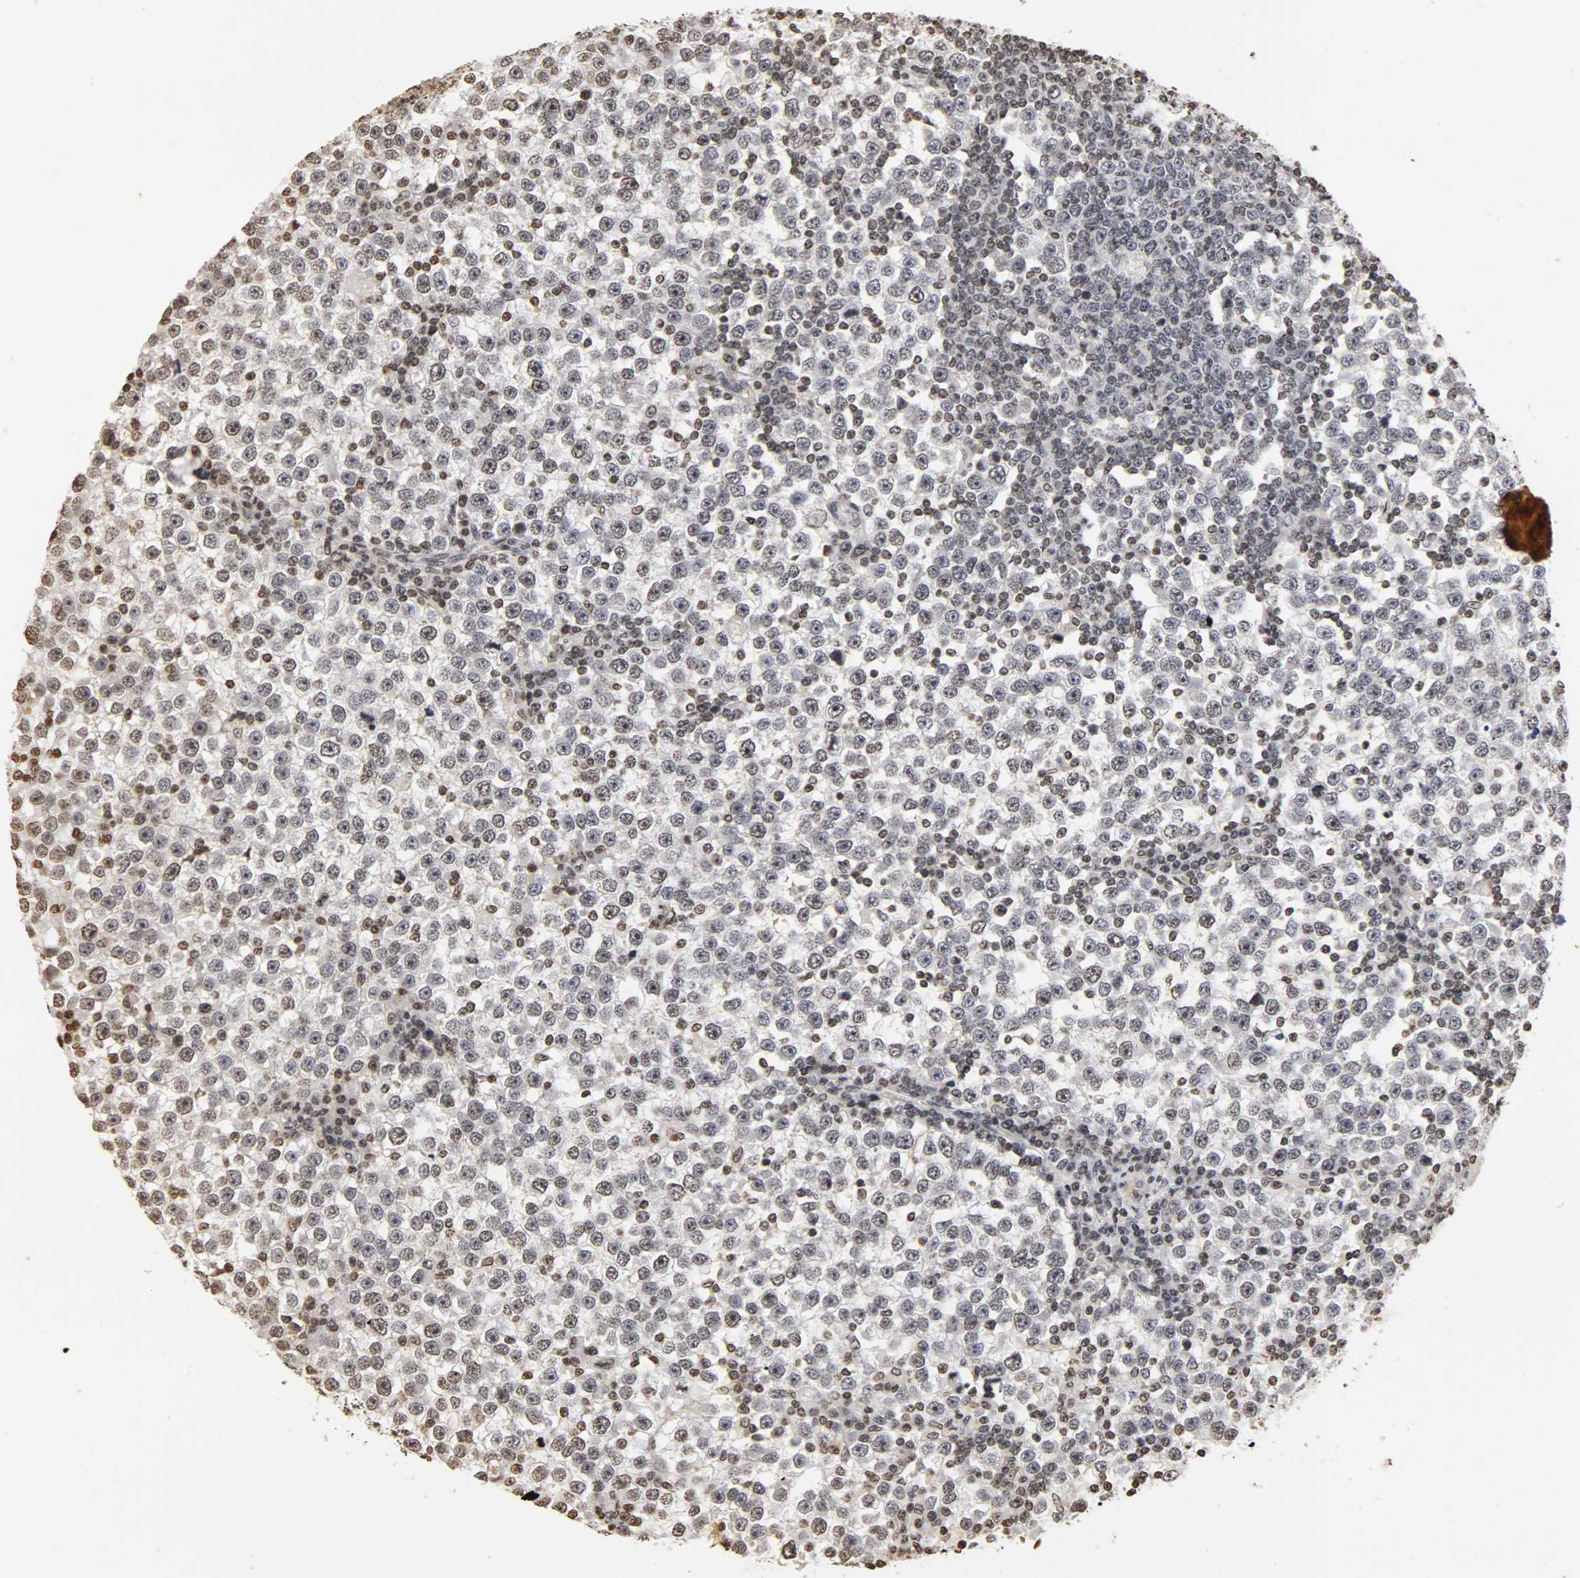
{"staining": {"intensity": "weak", "quantity": "<25%", "location": "nuclear"}, "tissue": "testis cancer", "cell_type": "Tumor cells", "image_type": "cancer", "snomed": [{"axis": "morphology", "description": "Seminoma, NOS"}, {"axis": "topography", "description": "Testis"}], "caption": "Immunohistochemistry micrograph of neoplastic tissue: human seminoma (testis) stained with DAB shows no significant protein positivity in tumor cells.", "gene": "ERCC2", "patient": {"sex": "male", "age": 65}}